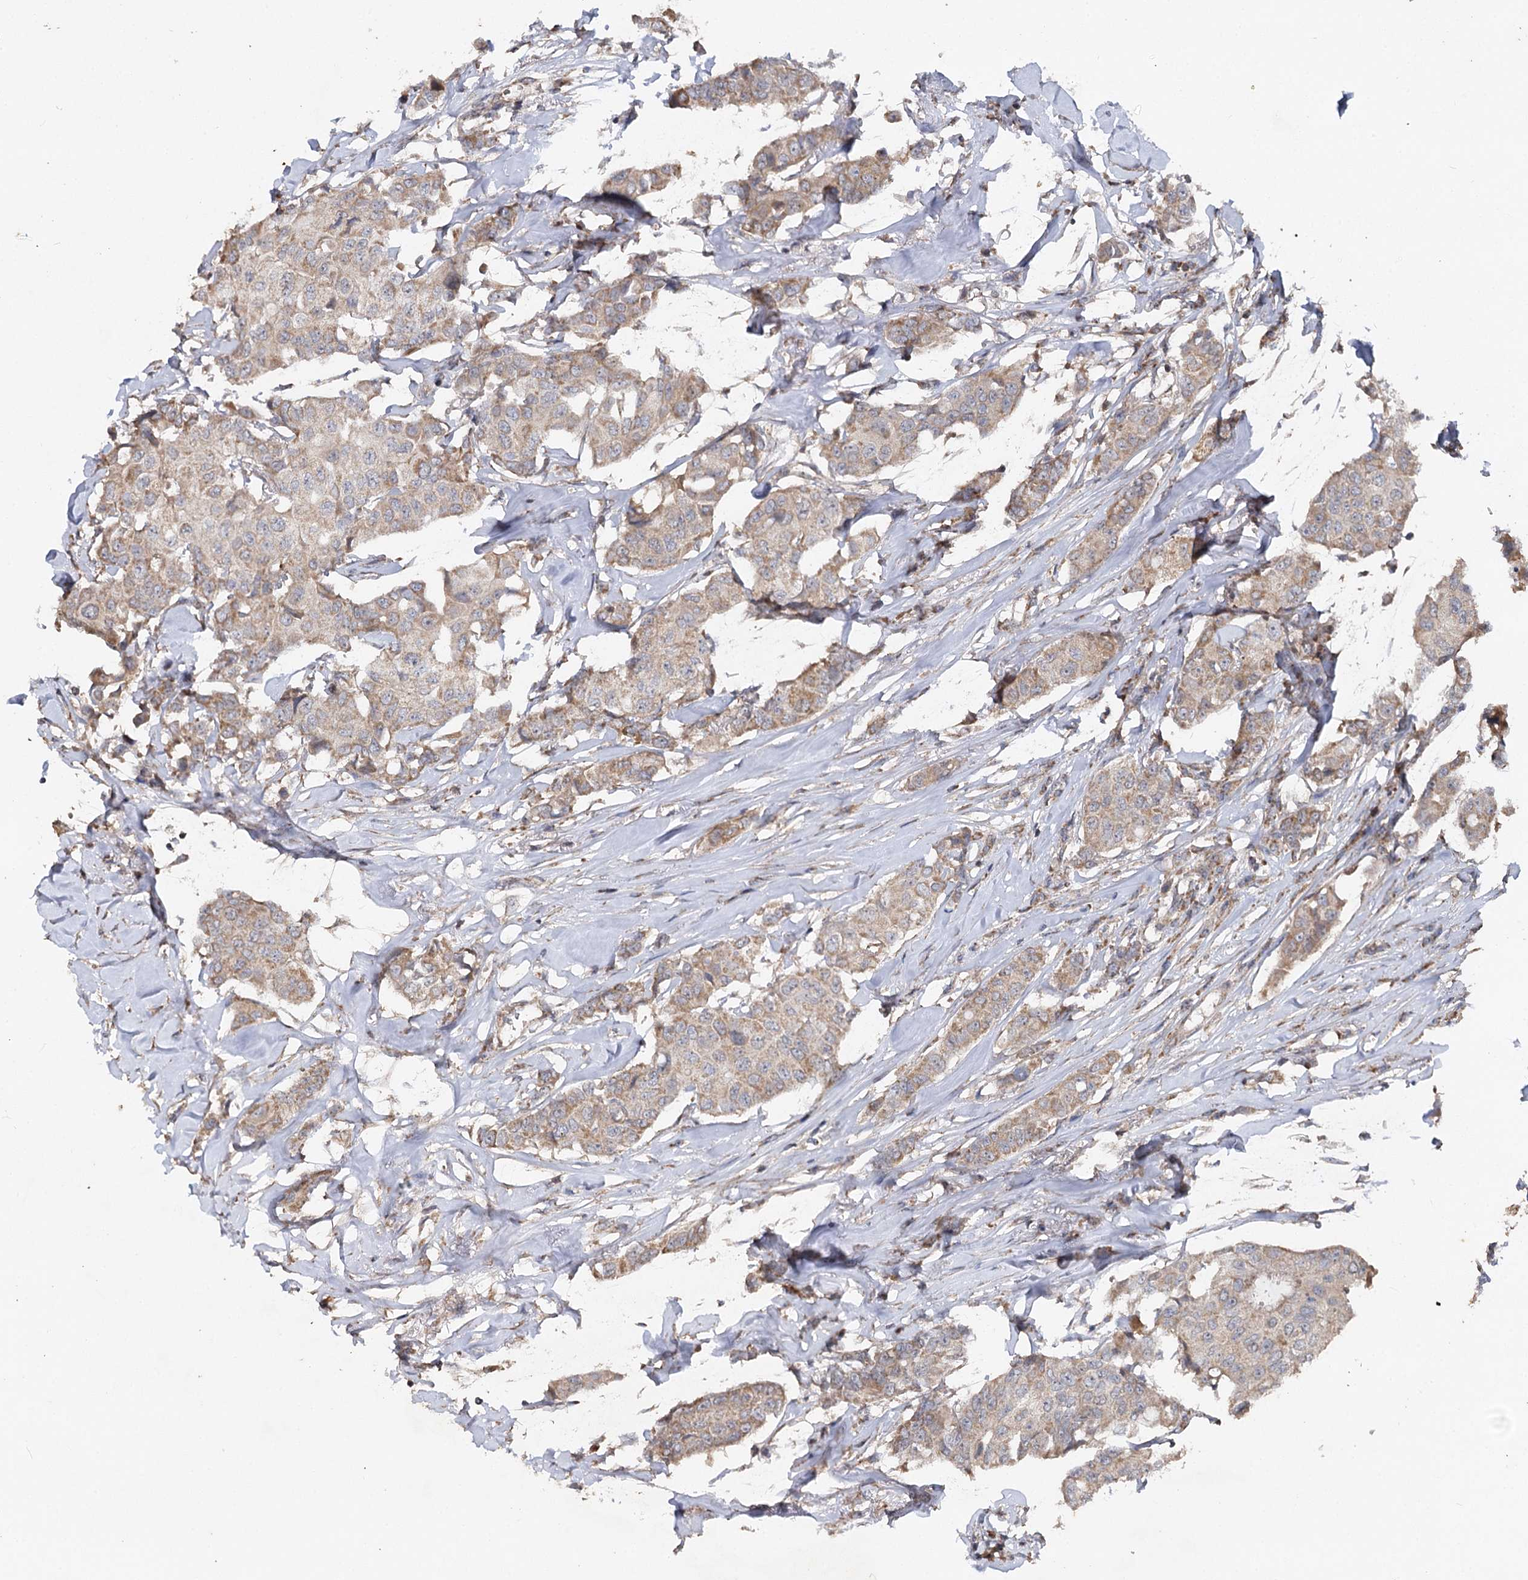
{"staining": {"intensity": "weak", "quantity": "25%-75%", "location": "cytoplasmic/membranous"}, "tissue": "breast cancer", "cell_type": "Tumor cells", "image_type": "cancer", "snomed": [{"axis": "morphology", "description": "Duct carcinoma"}, {"axis": "topography", "description": "Breast"}], "caption": "Invasive ductal carcinoma (breast) stained for a protein (brown) exhibits weak cytoplasmic/membranous positive staining in approximately 25%-75% of tumor cells.", "gene": "MINDY3", "patient": {"sex": "female", "age": 80}}